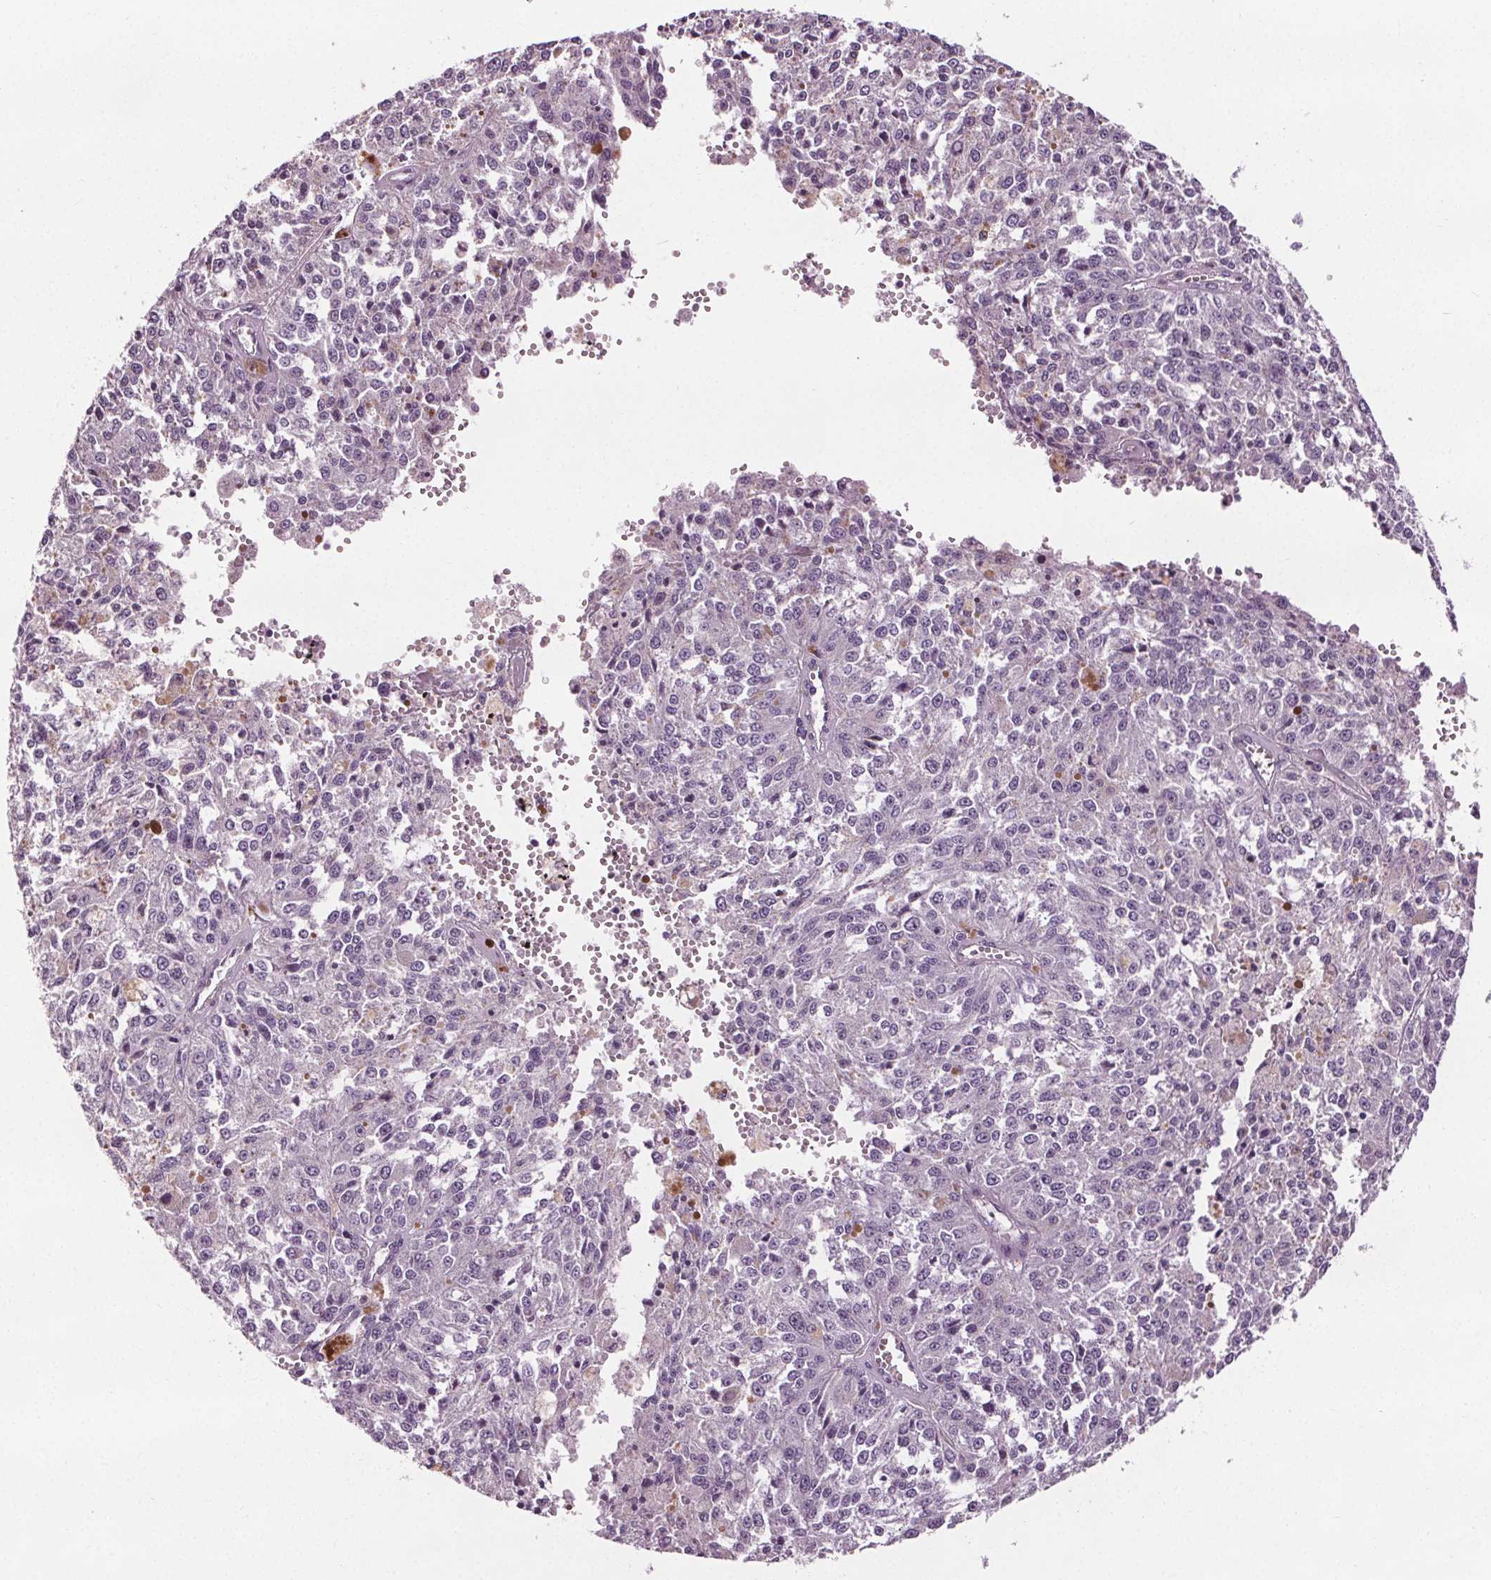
{"staining": {"intensity": "negative", "quantity": "none", "location": "none"}, "tissue": "melanoma", "cell_type": "Tumor cells", "image_type": "cancer", "snomed": [{"axis": "morphology", "description": "Malignant melanoma, Metastatic site"}, {"axis": "topography", "description": "Lymph node"}], "caption": "Melanoma was stained to show a protein in brown. There is no significant positivity in tumor cells.", "gene": "RASA1", "patient": {"sex": "female", "age": 64}}